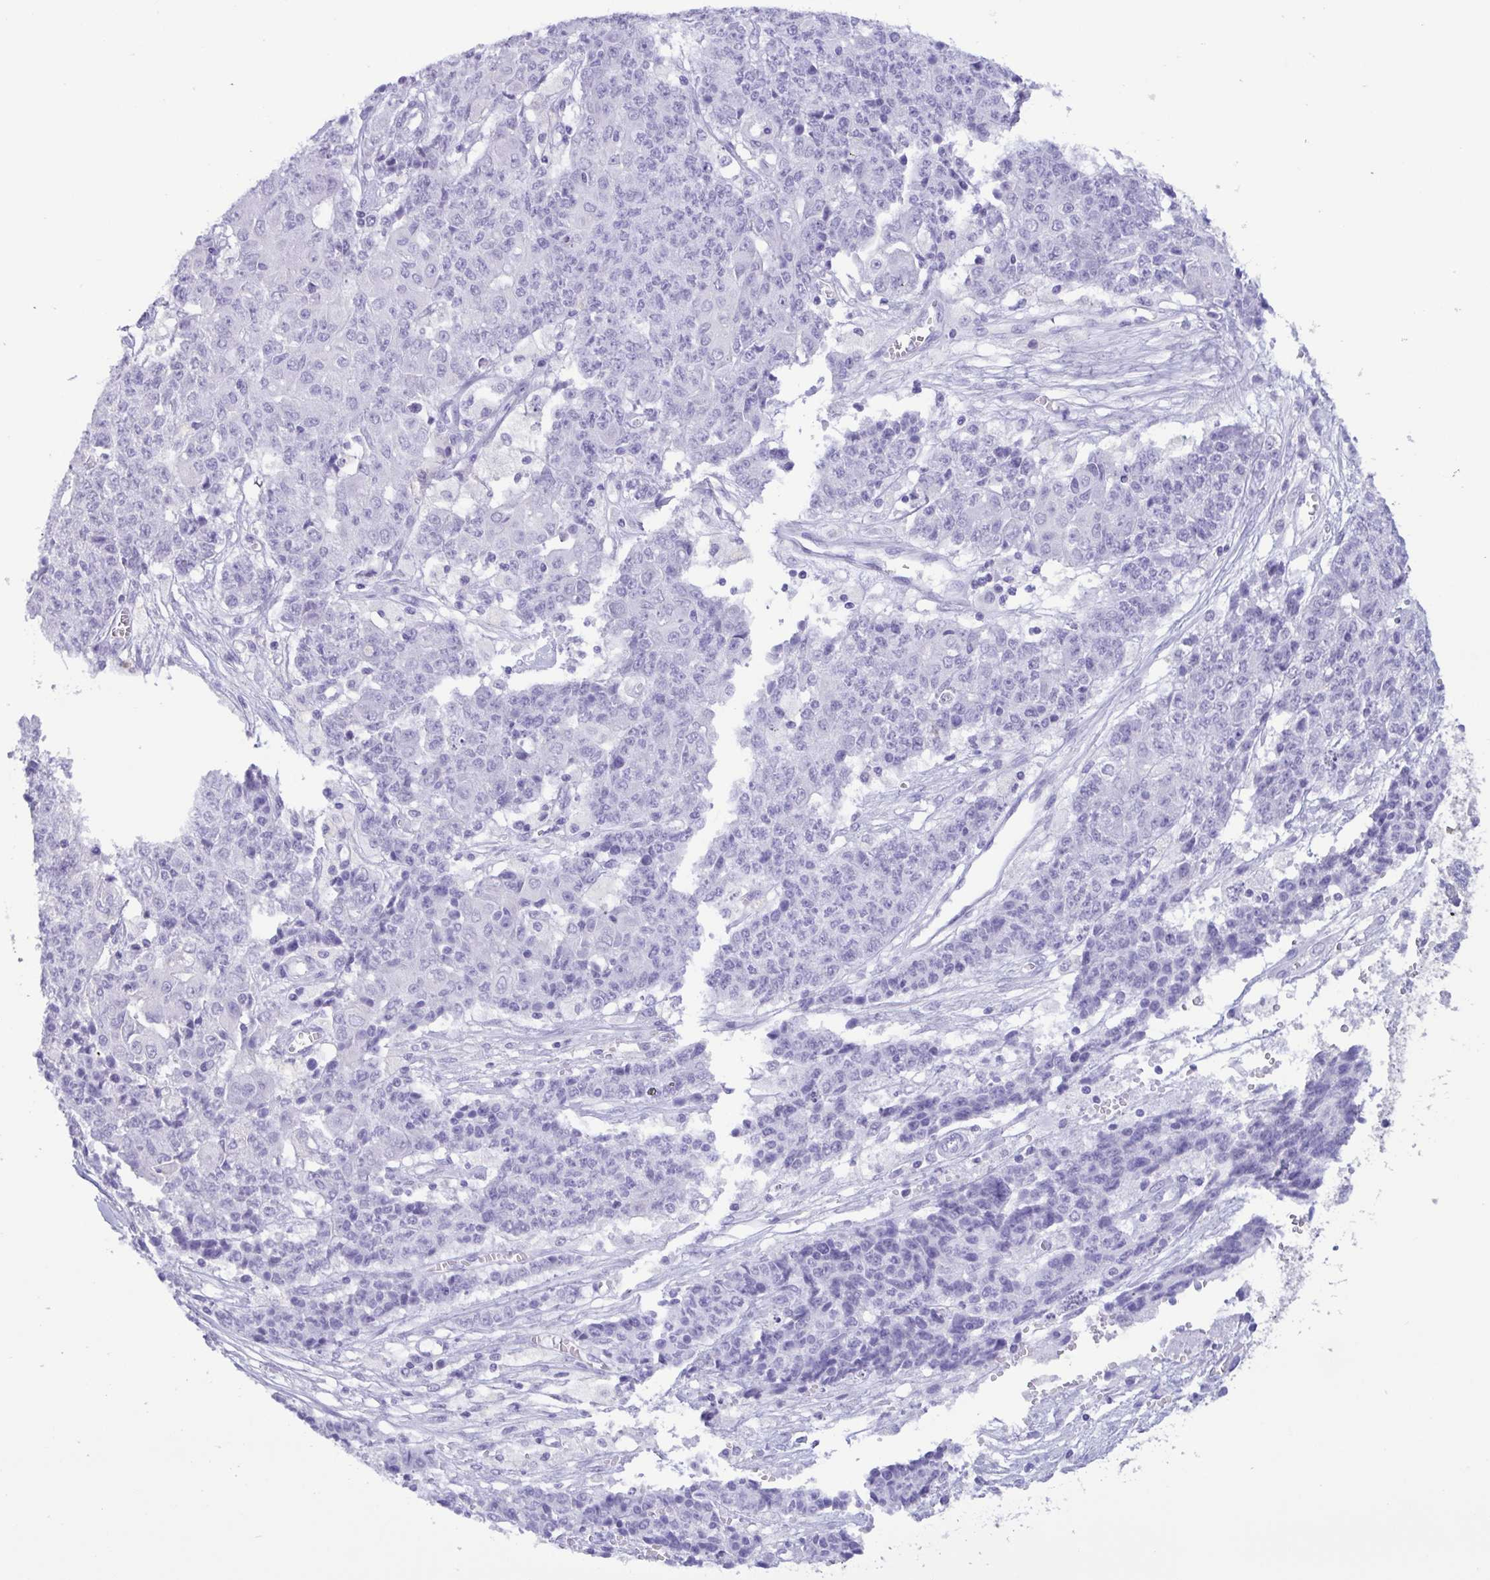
{"staining": {"intensity": "negative", "quantity": "none", "location": "none"}, "tissue": "ovarian cancer", "cell_type": "Tumor cells", "image_type": "cancer", "snomed": [{"axis": "morphology", "description": "Carcinoma, endometroid"}, {"axis": "topography", "description": "Ovary"}], "caption": "The immunohistochemistry (IHC) image has no significant staining in tumor cells of ovarian cancer tissue.", "gene": "LTF", "patient": {"sex": "female", "age": 42}}